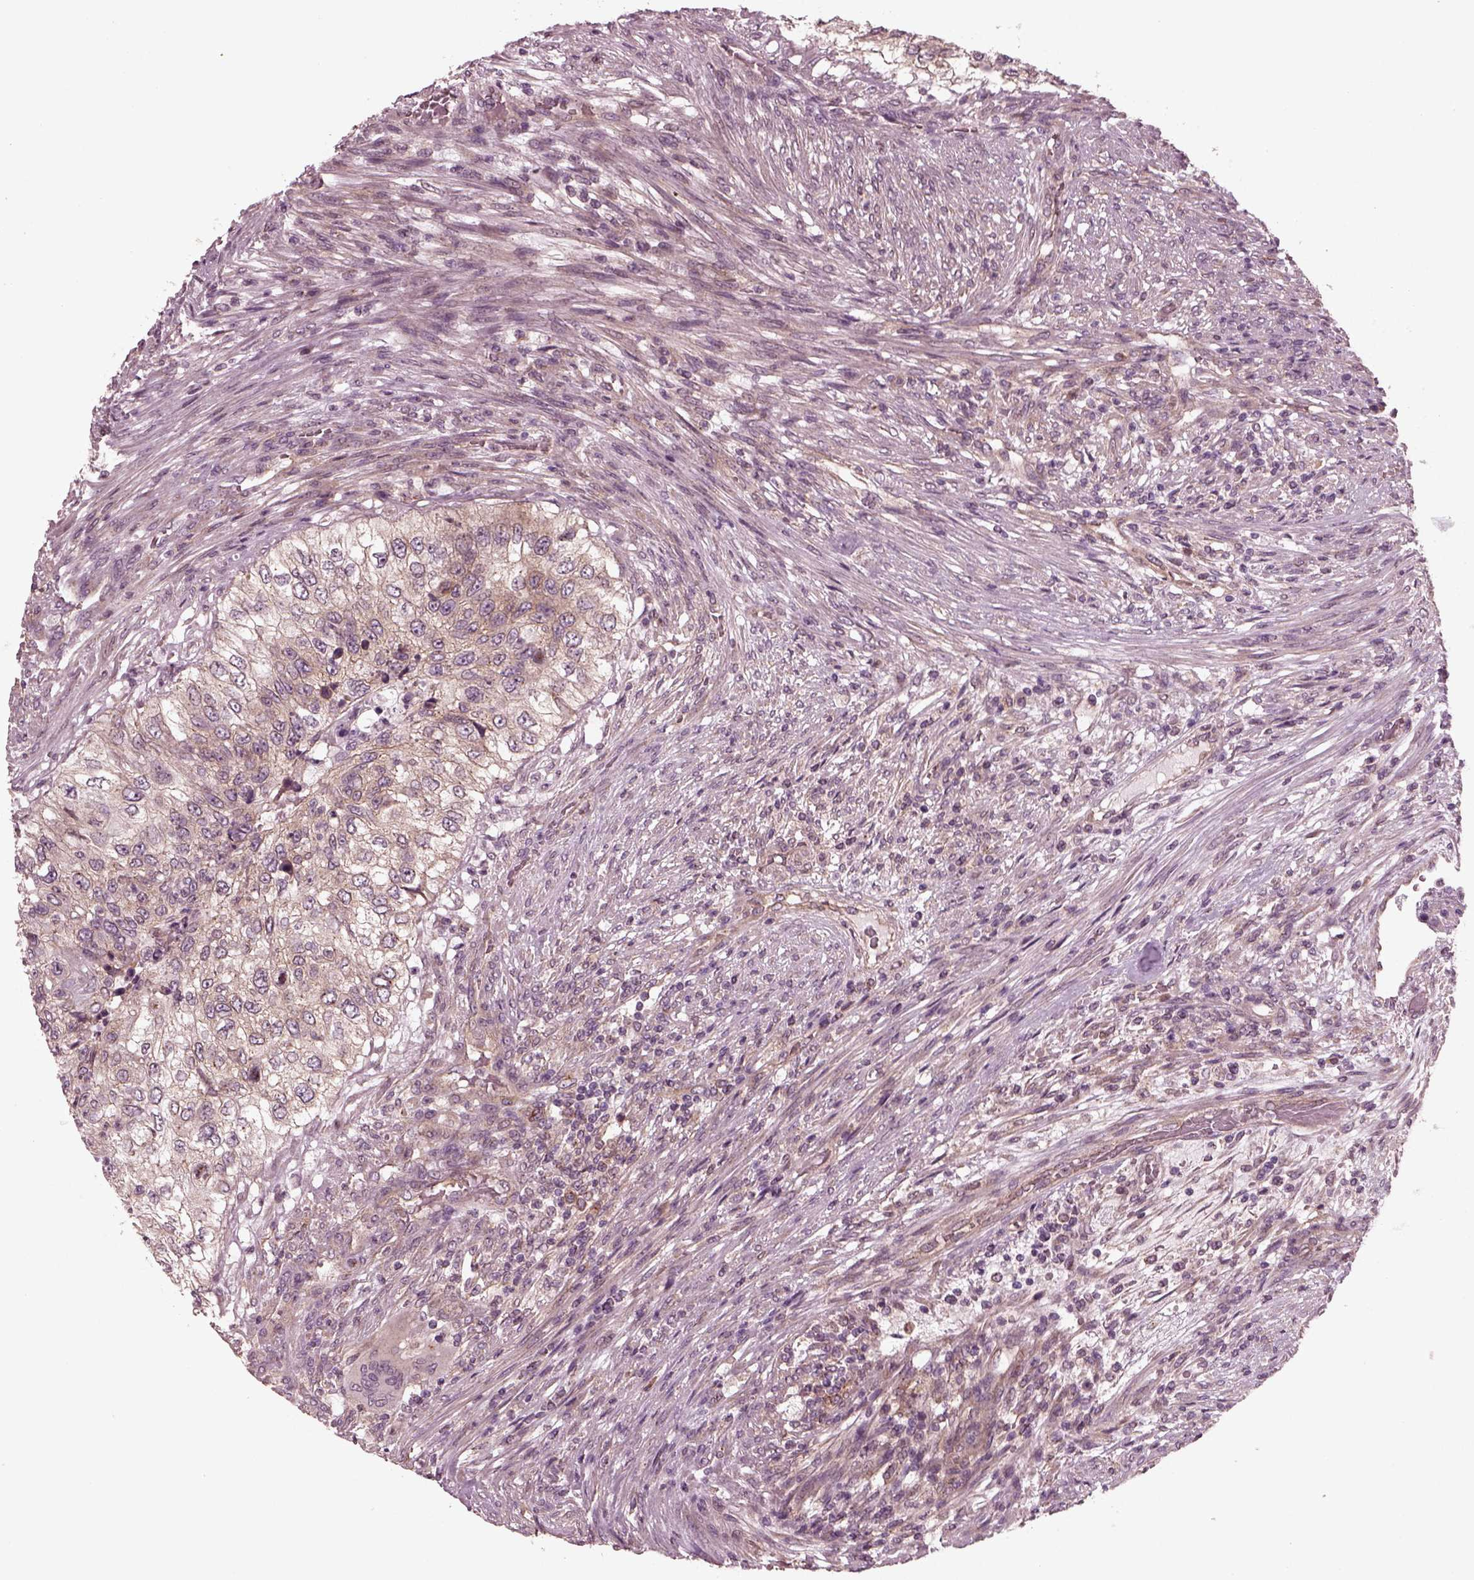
{"staining": {"intensity": "weak", "quantity": ">75%", "location": "cytoplasmic/membranous"}, "tissue": "urothelial cancer", "cell_type": "Tumor cells", "image_type": "cancer", "snomed": [{"axis": "morphology", "description": "Urothelial carcinoma, High grade"}, {"axis": "topography", "description": "Urinary bladder"}], "caption": "DAB immunohistochemical staining of human urothelial cancer exhibits weak cytoplasmic/membranous protein expression in about >75% of tumor cells. (IHC, brightfield microscopy, high magnification).", "gene": "TUBG1", "patient": {"sex": "female", "age": 60}}